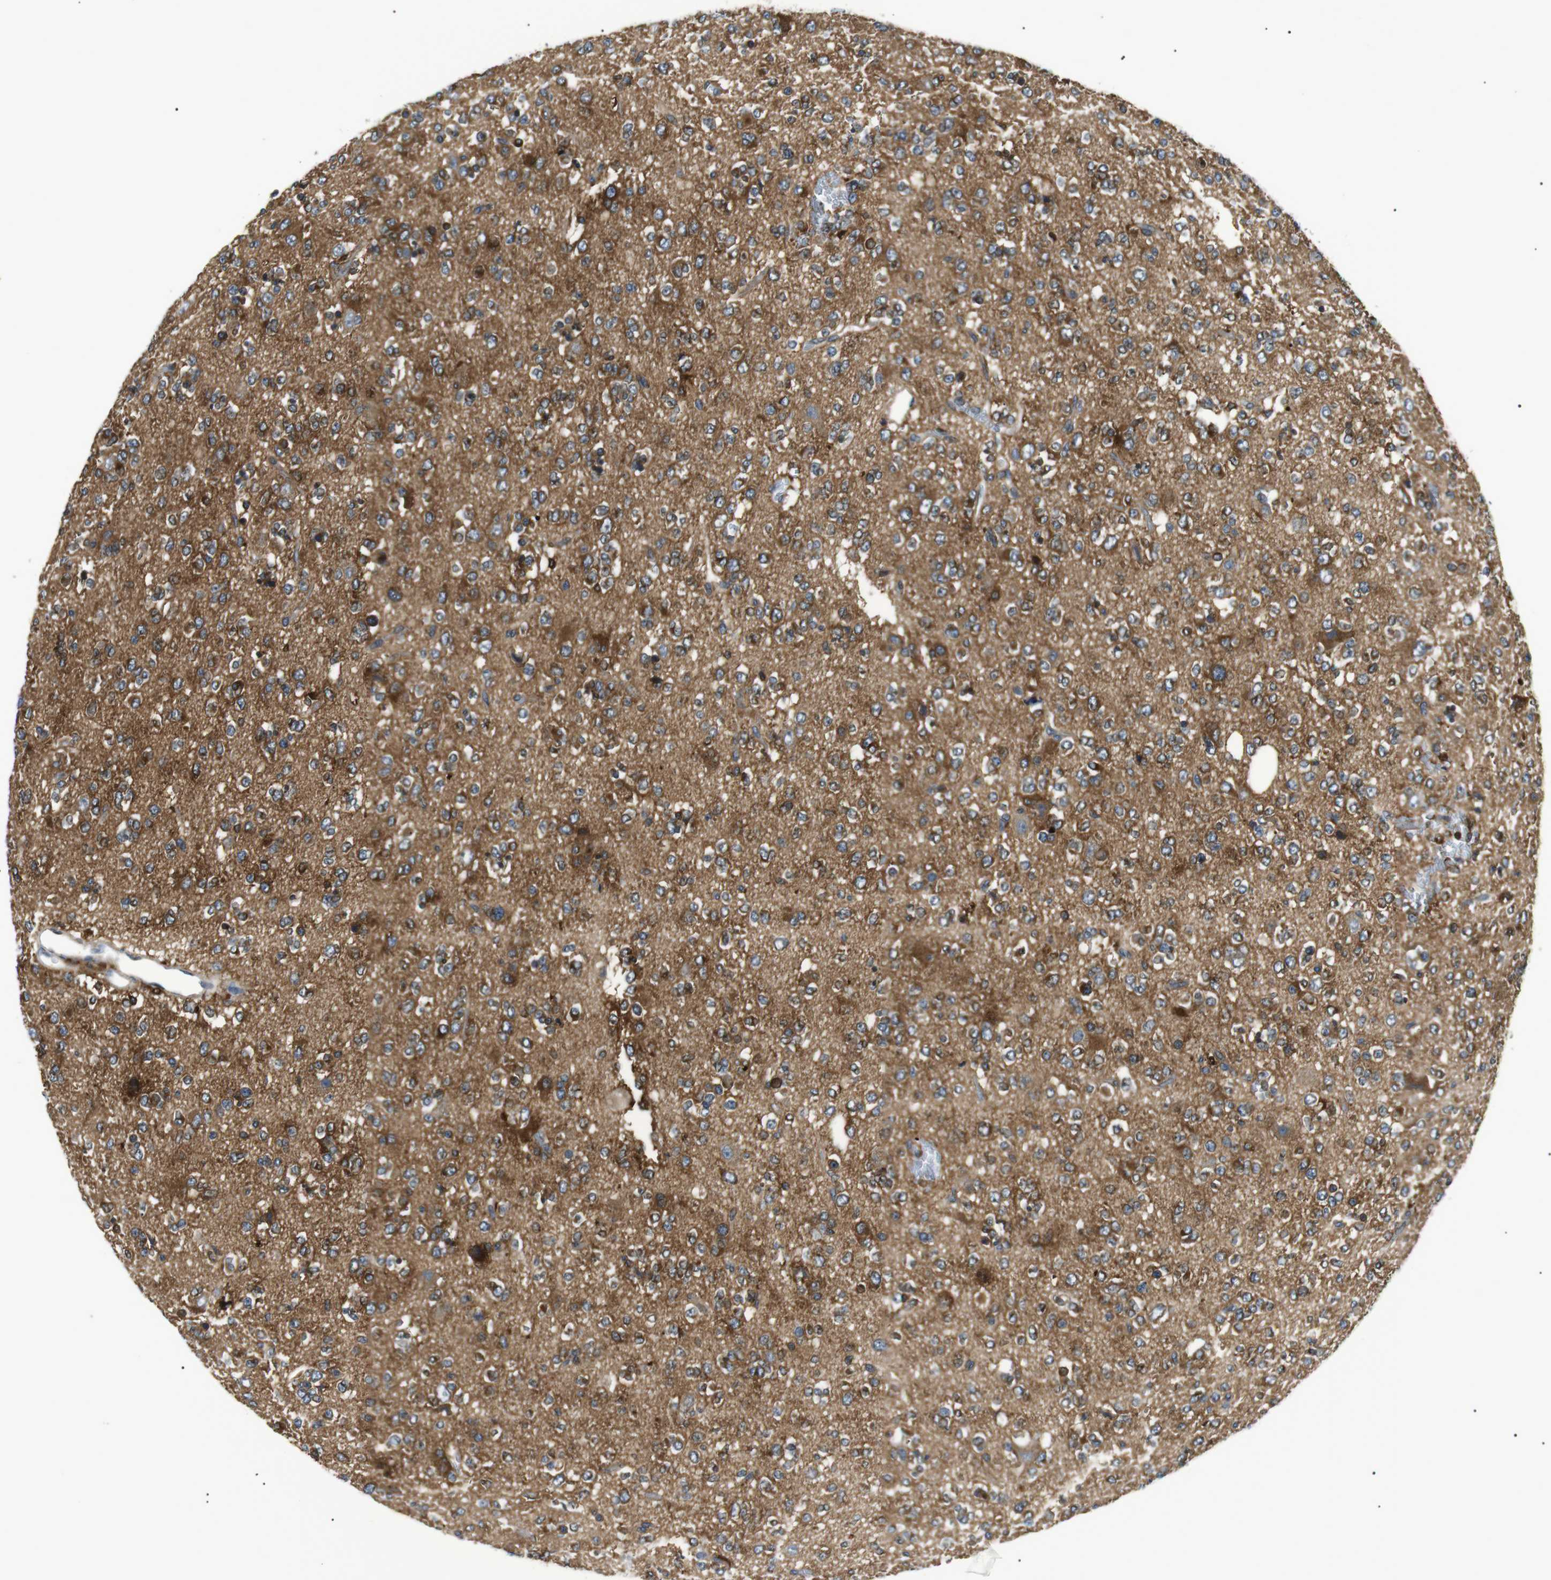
{"staining": {"intensity": "moderate", "quantity": "25%-75%", "location": "cytoplasmic/membranous"}, "tissue": "glioma", "cell_type": "Tumor cells", "image_type": "cancer", "snomed": [{"axis": "morphology", "description": "Glioma, malignant, Low grade"}, {"axis": "topography", "description": "Brain"}], "caption": "A brown stain shows moderate cytoplasmic/membranous expression of a protein in human malignant glioma (low-grade) tumor cells.", "gene": "RAB9A", "patient": {"sex": "male", "age": 38}}